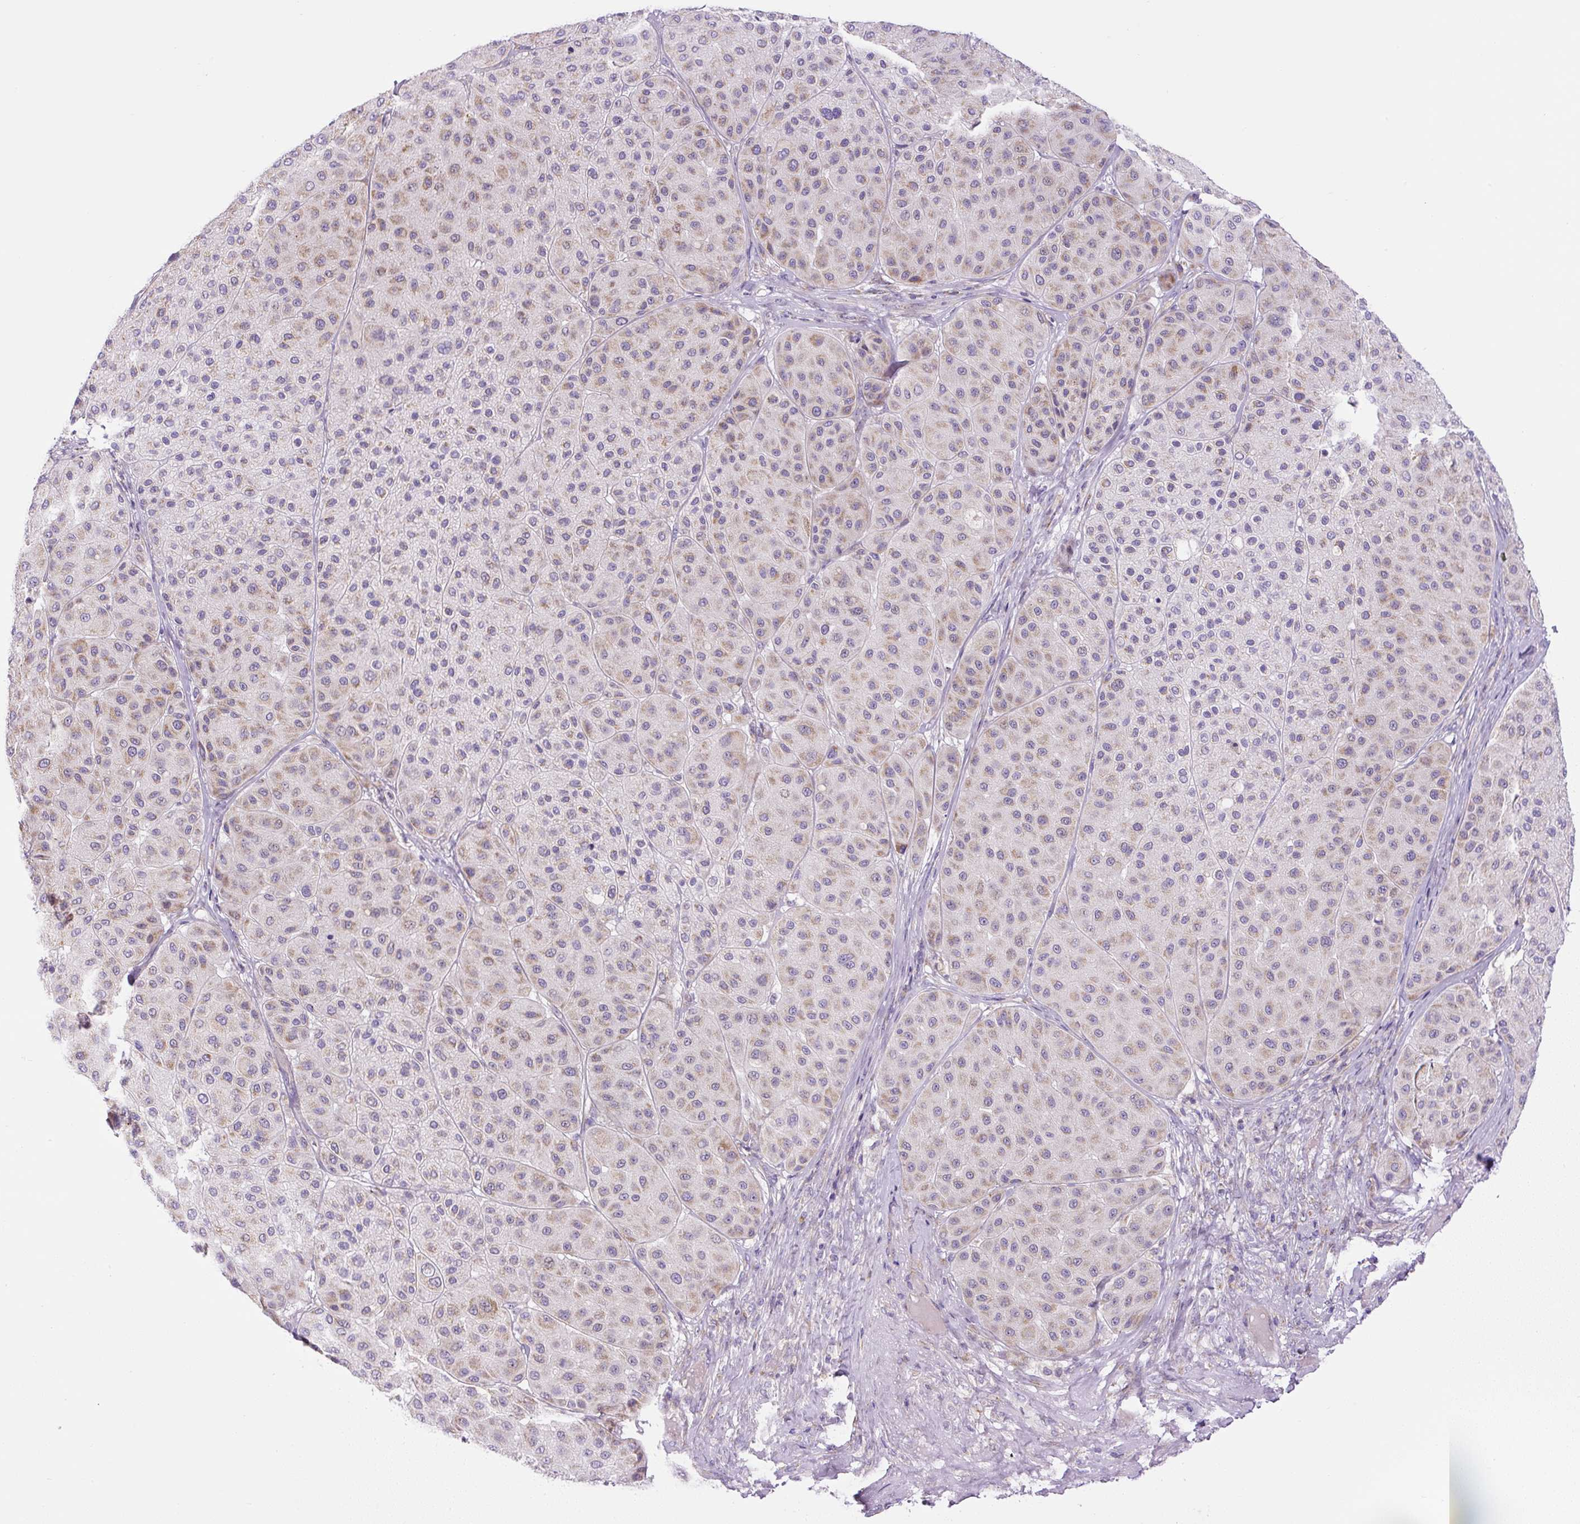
{"staining": {"intensity": "weak", "quantity": ">75%", "location": "cytoplasmic/membranous"}, "tissue": "melanoma", "cell_type": "Tumor cells", "image_type": "cancer", "snomed": [{"axis": "morphology", "description": "Malignant melanoma, Metastatic site"}, {"axis": "topography", "description": "Smooth muscle"}], "caption": "Tumor cells demonstrate low levels of weak cytoplasmic/membranous positivity in about >75% of cells in human malignant melanoma (metastatic site).", "gene": "ZNF596", "patient": {"sex": "male", "age": 41}}